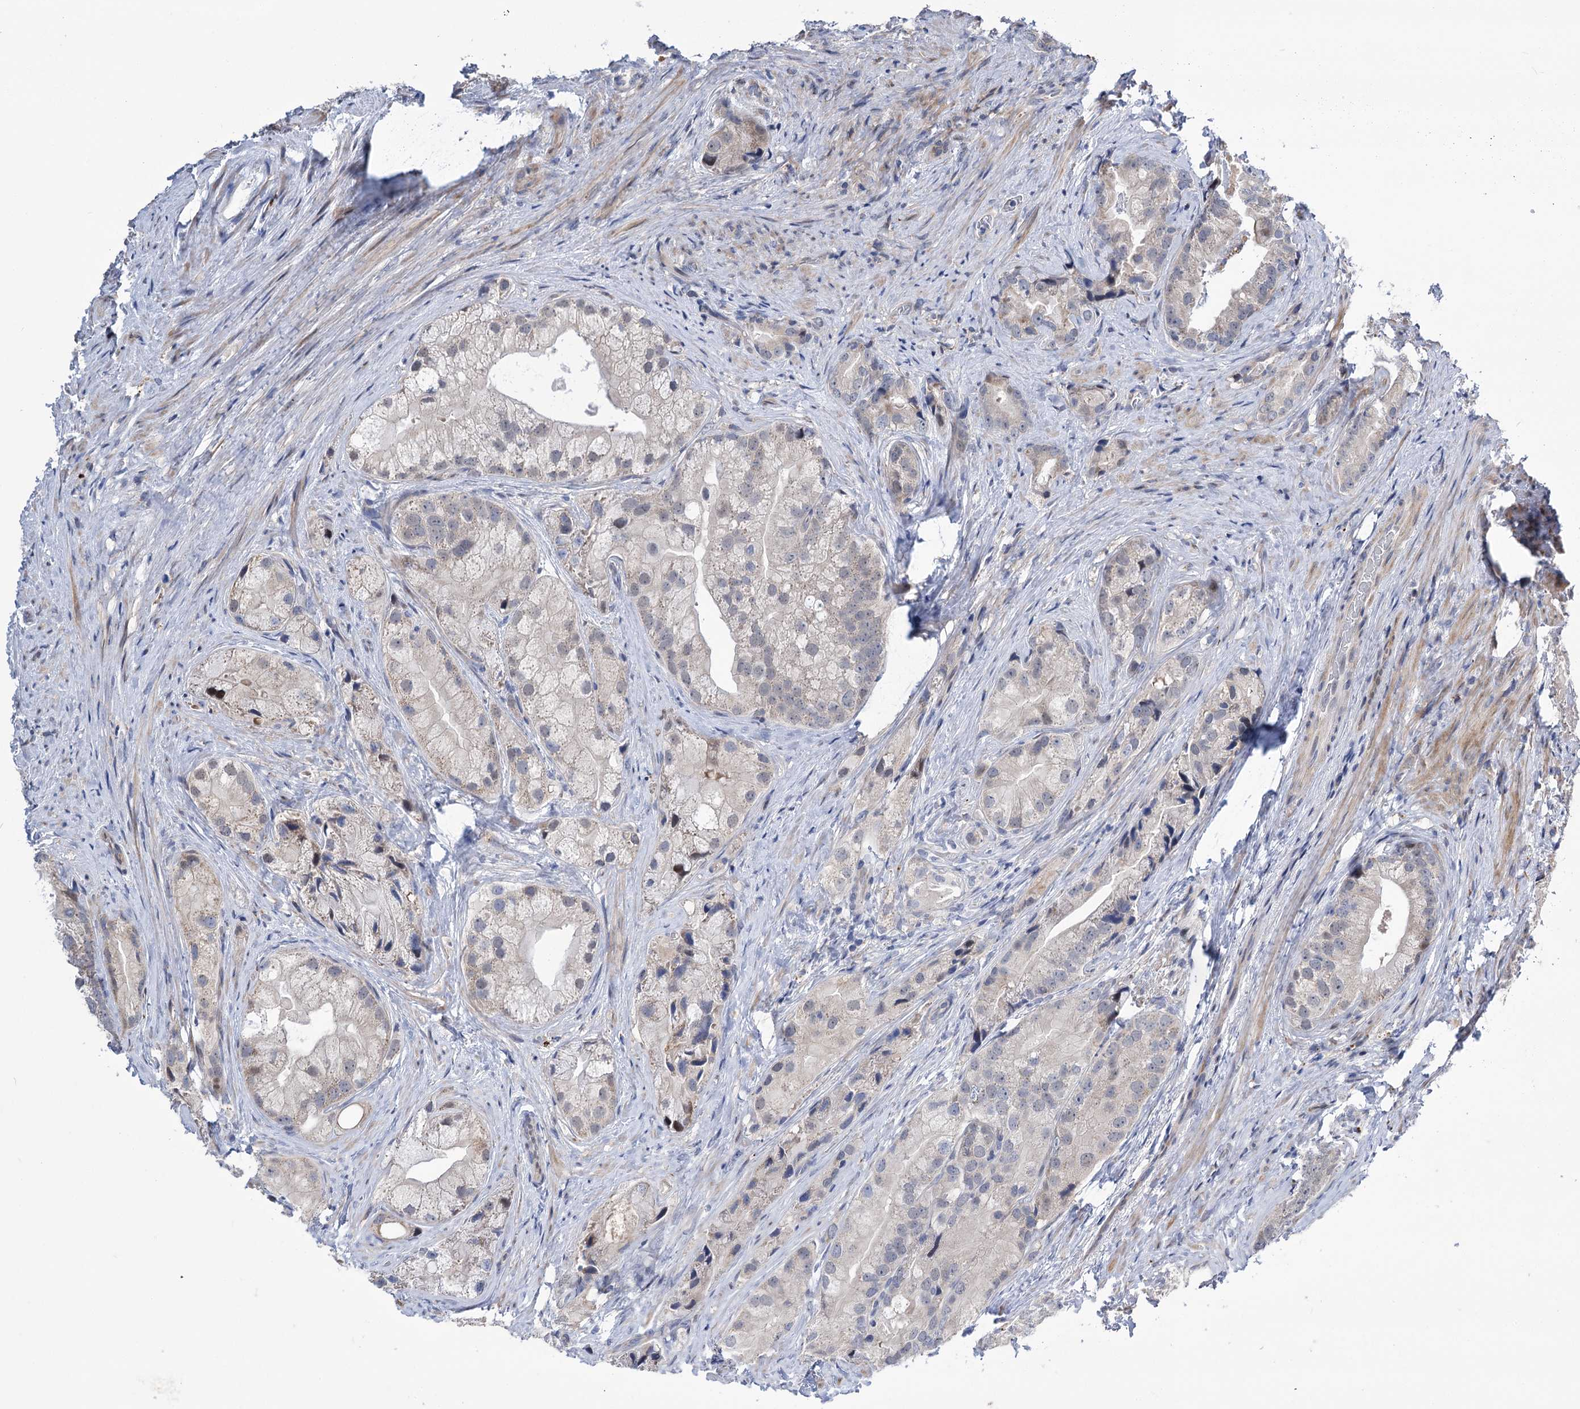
{"staining": {"intensity": "negative", "quantity": "none", "location": "none"}, "tissue": "prostate cancer", "cell_type": "Tumor cells", "image_type": "cancer", "snomed": [{"axis": "morphology", "description": "Adenocarcinoma, Low grade"}, {"axis": "topography", "description": "Prostate"}], "caption": "There is no significant expression in tumor cells of prostate adenocarcinoma (low-grade).", "gene": "UBR1", "patient": {"sex": "male", "age": 71}}